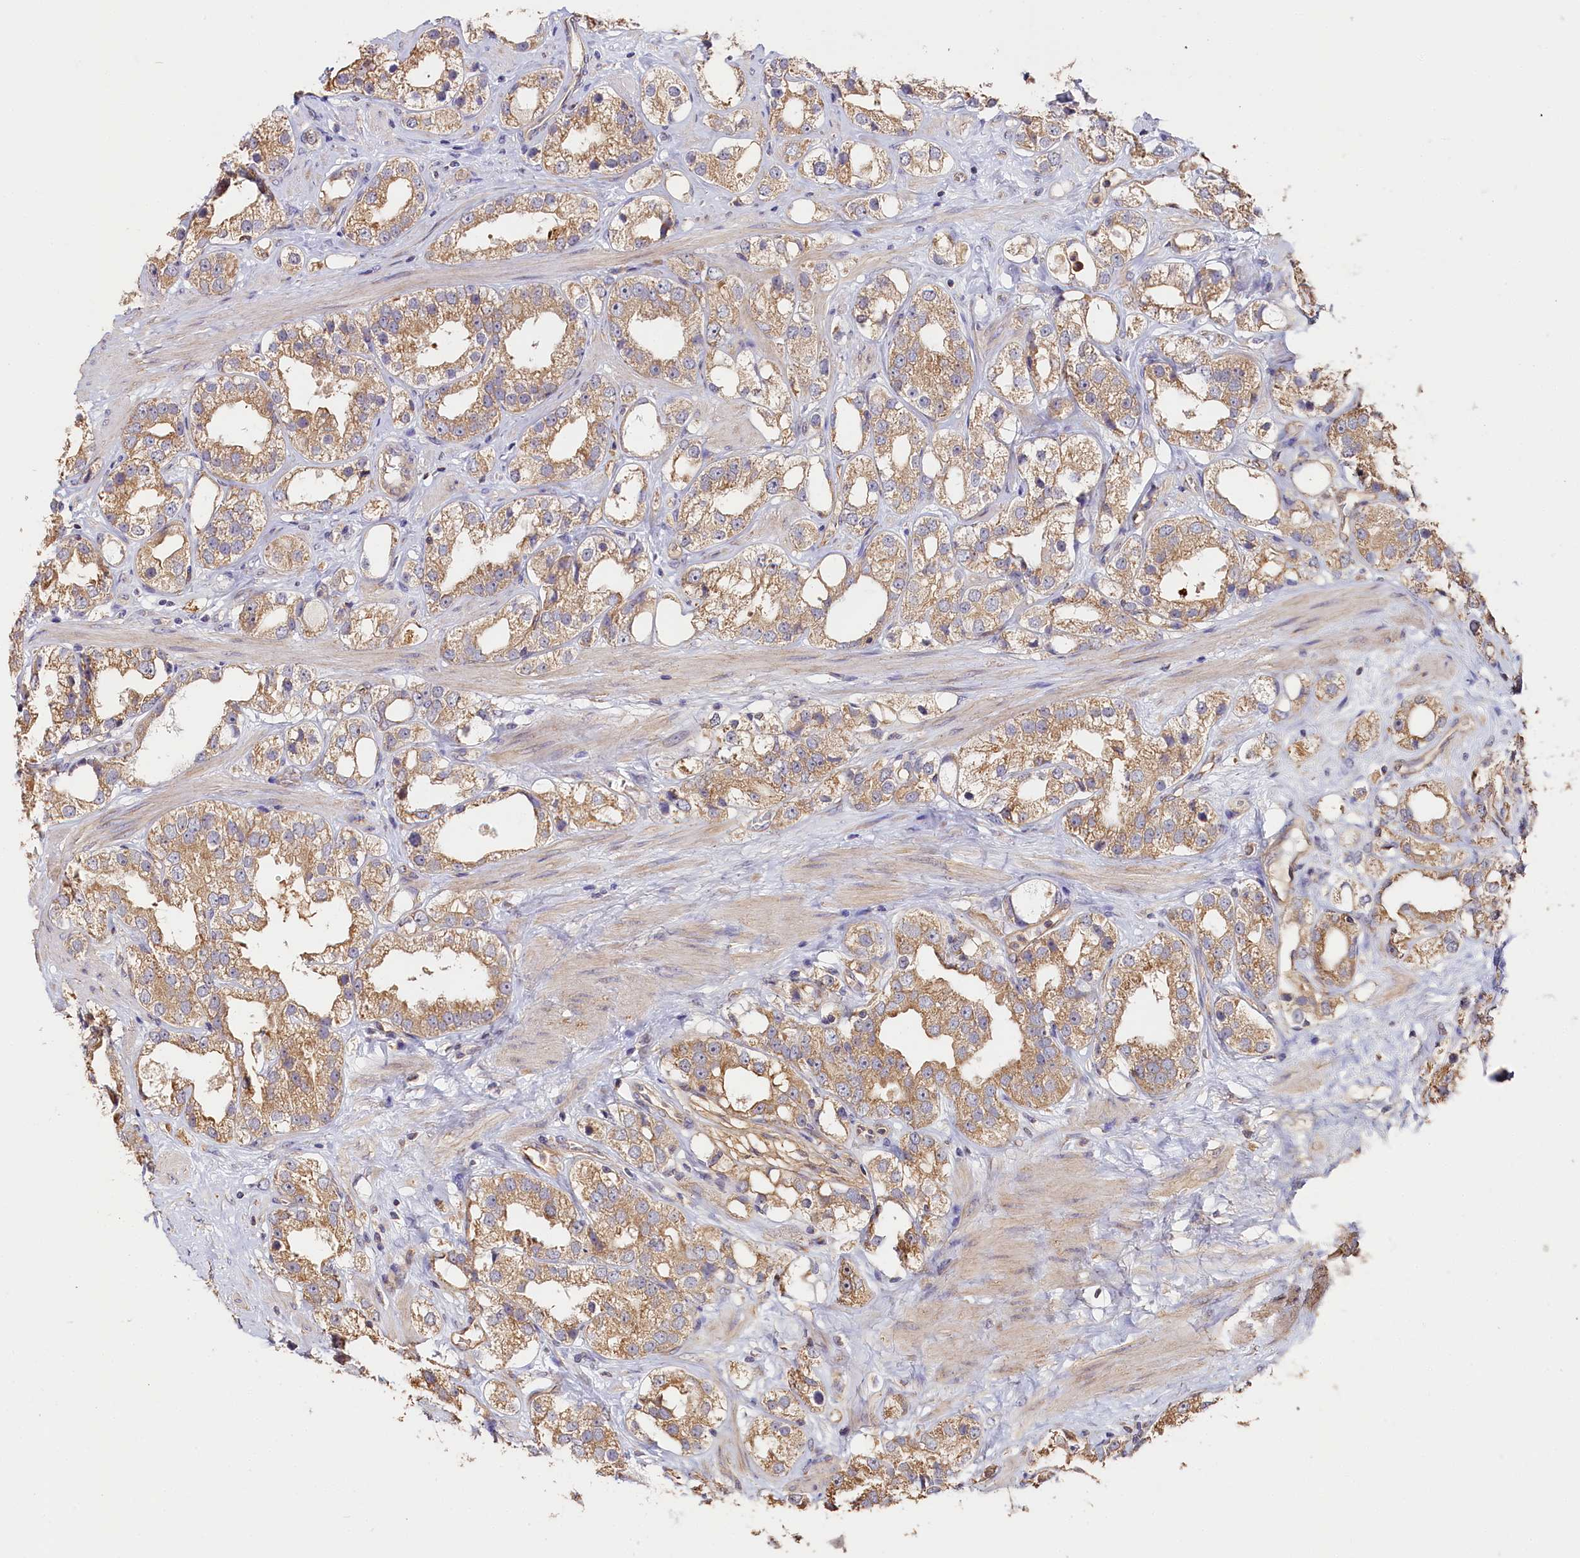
{"staining": {"intensity": "moderate", "quantity": ">75%", "location": "cytoplasmic/membranous"}, "tissue": "prostate cancer", "cell_type": "Tumor cells", "image_type": "cancer", "snomed": [{"axis": "morphology", "description": "Adenocarcinoma, NOS"}, {"axis": "topography", "description": "Prostate"}], "caption": "Protein expression analysis of adenocarcinoma (prostate) reveals moderate cytoplasmic/membranous positivity in about >75% of tumor cells. (DAB (3,3'-diaminobenzidine) = brown stain, brightfield microscopy at high magnification).", "gene": "KATNB1", "patient": {"sex": "male", "age": 79}}